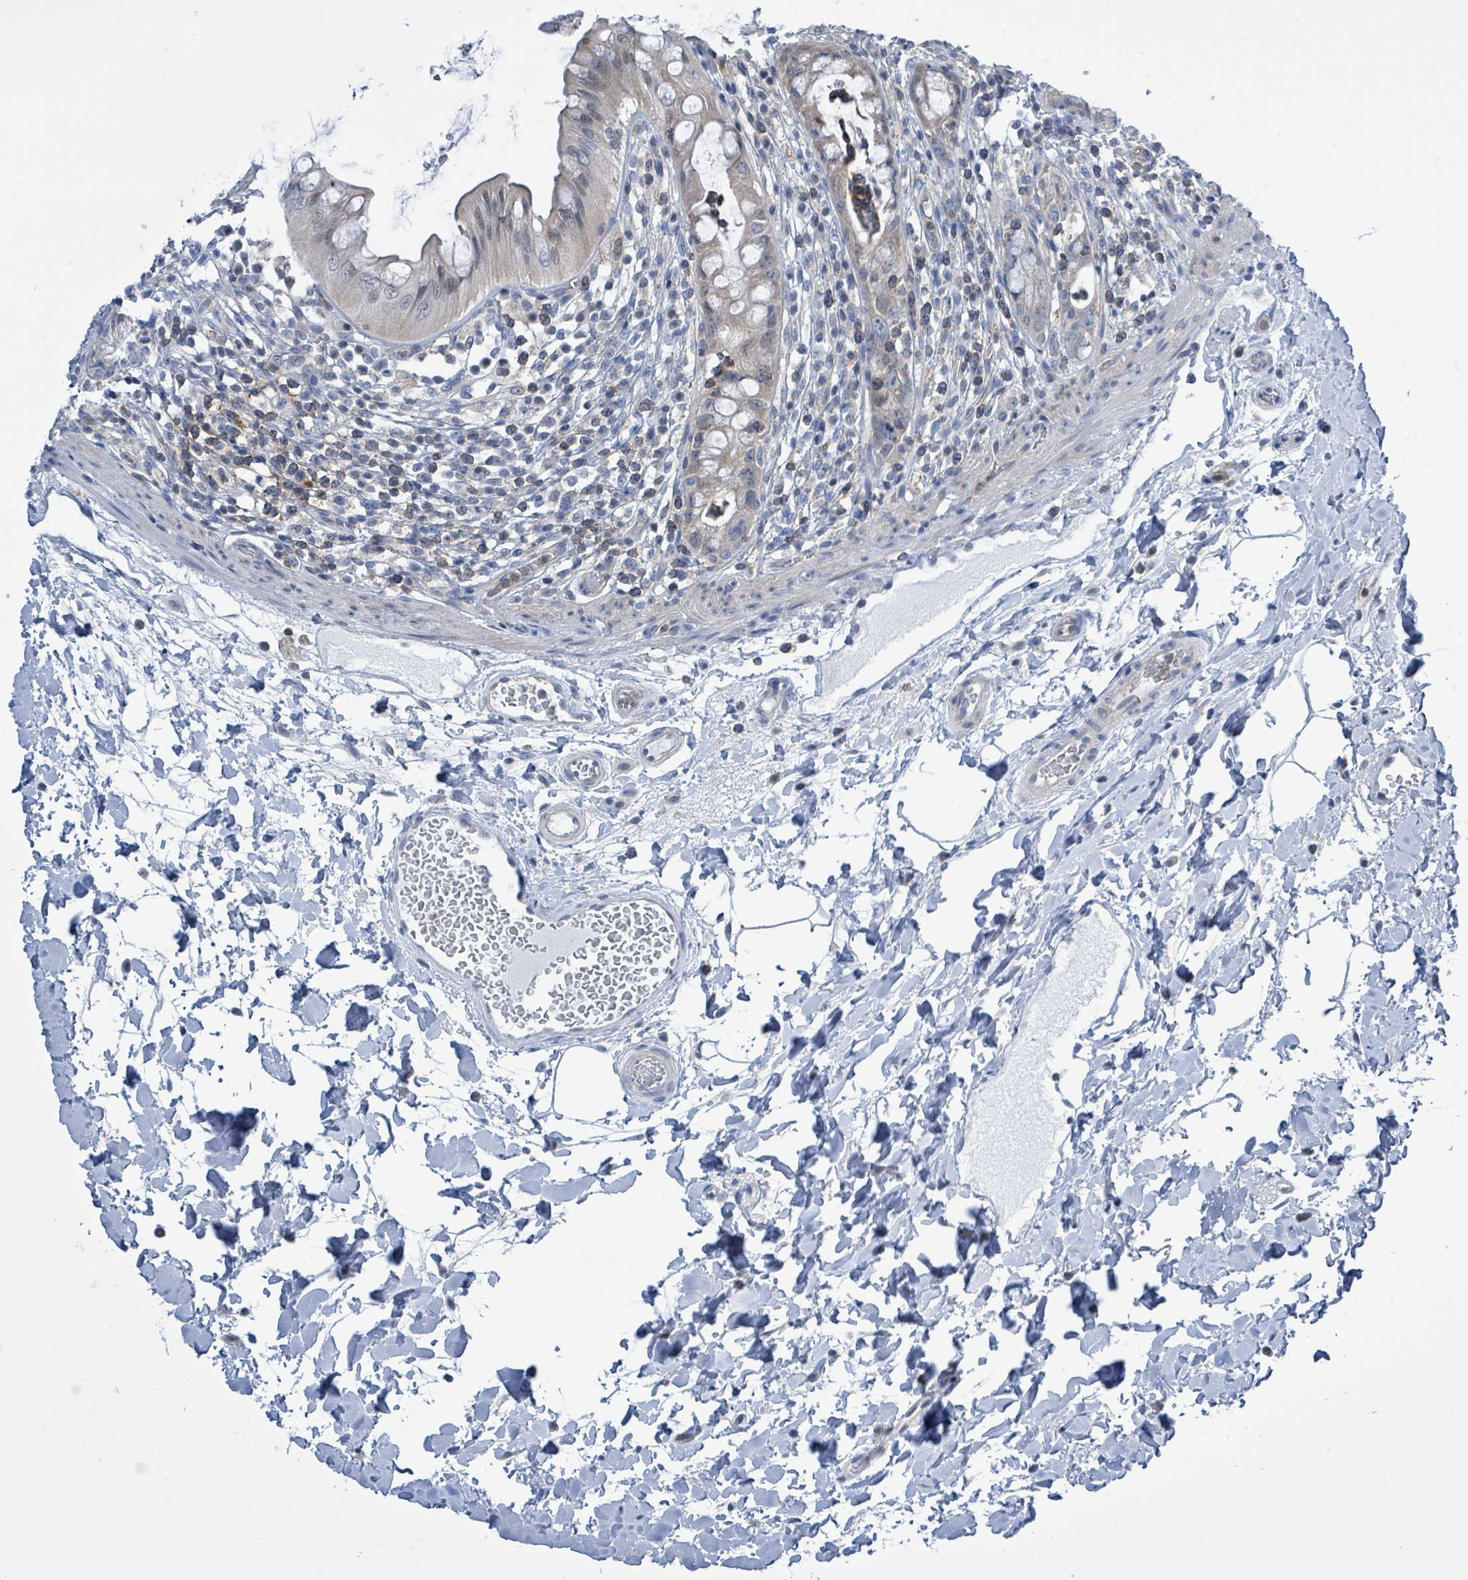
{"staining": {"intensity": "negative", "quantity": "none", "location": "none"}, "tissue": "rectum", "cell_type": "Glandular cells", "image_type": "normal", "snomed": [{"axis": "morphology", "description": "Normal tissue, NOS"}, {"axis": "topography", "description": "Rectum"}], "caption": "High power microscopy image of an immunohistochemistry histopathology image of benign rectum, revealing no significant positivity in glandular cells.", "gene": "DGKZ", "patient": {"sex": "female", "age": 57}}